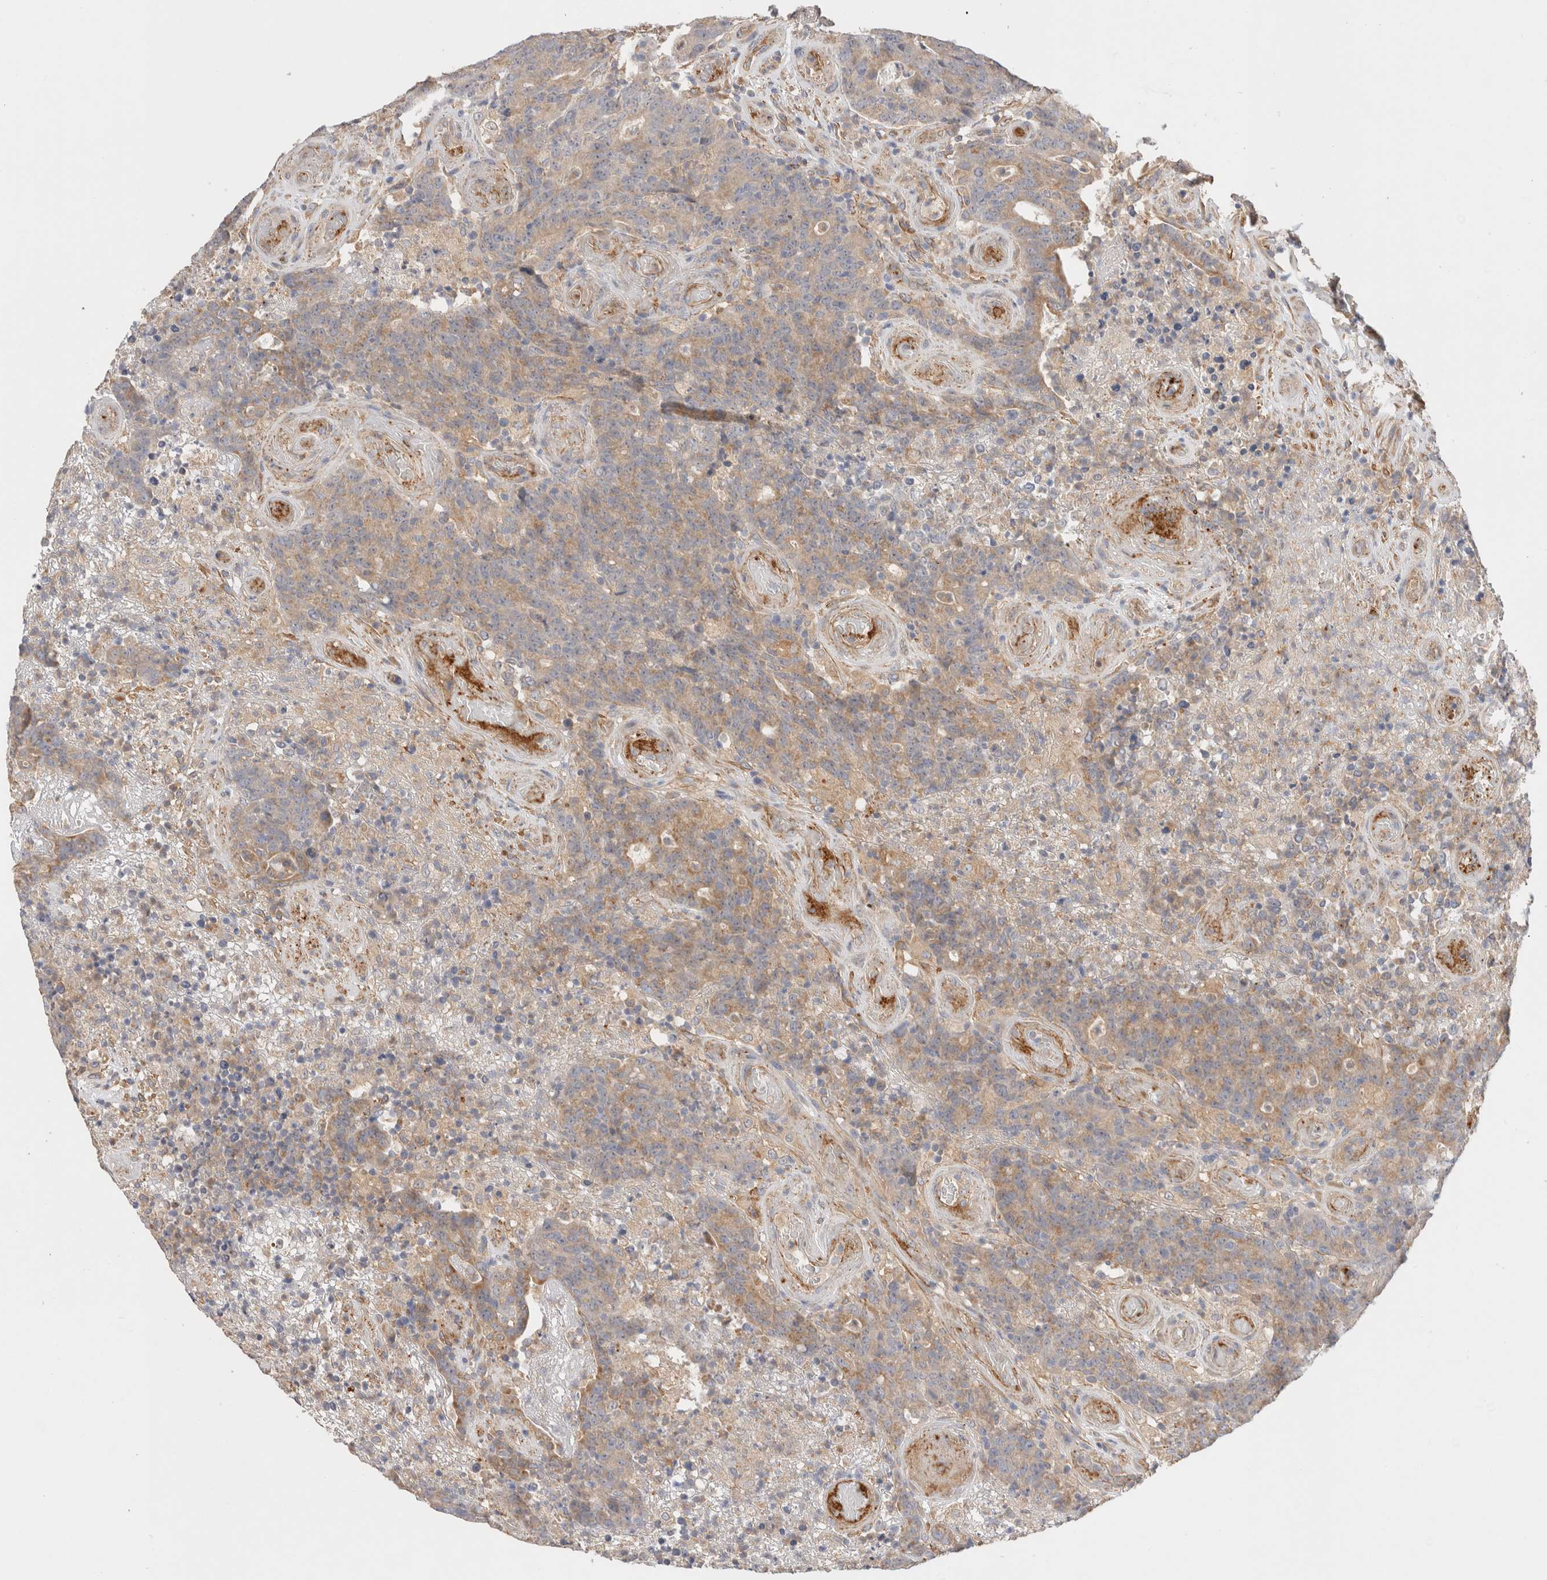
{"staining": {"intensity": "weak", "quantity": ">75%", "location": "cytoplasmic/membranous"}, "tissue": "colorectal cancer", "cell_type": "Tumor cells", "image_type": "cancer", "snomed": [{"axis": "morphology", "description": "Normal tissue, NOS"}, {"axis": "morphology", "description": "Adenocarcinoma, NOS"}, {"axis": "topography", "description": "Colon"}], "caption": "This is an image of immunohistochemistry staining of colorectal cancer (adenocarcinoma), which shows weak expression in the cytoplasmic/membranous of tumor cells.", "gene": "SGK3", "patient": {"sex": "female", "age": 75}}